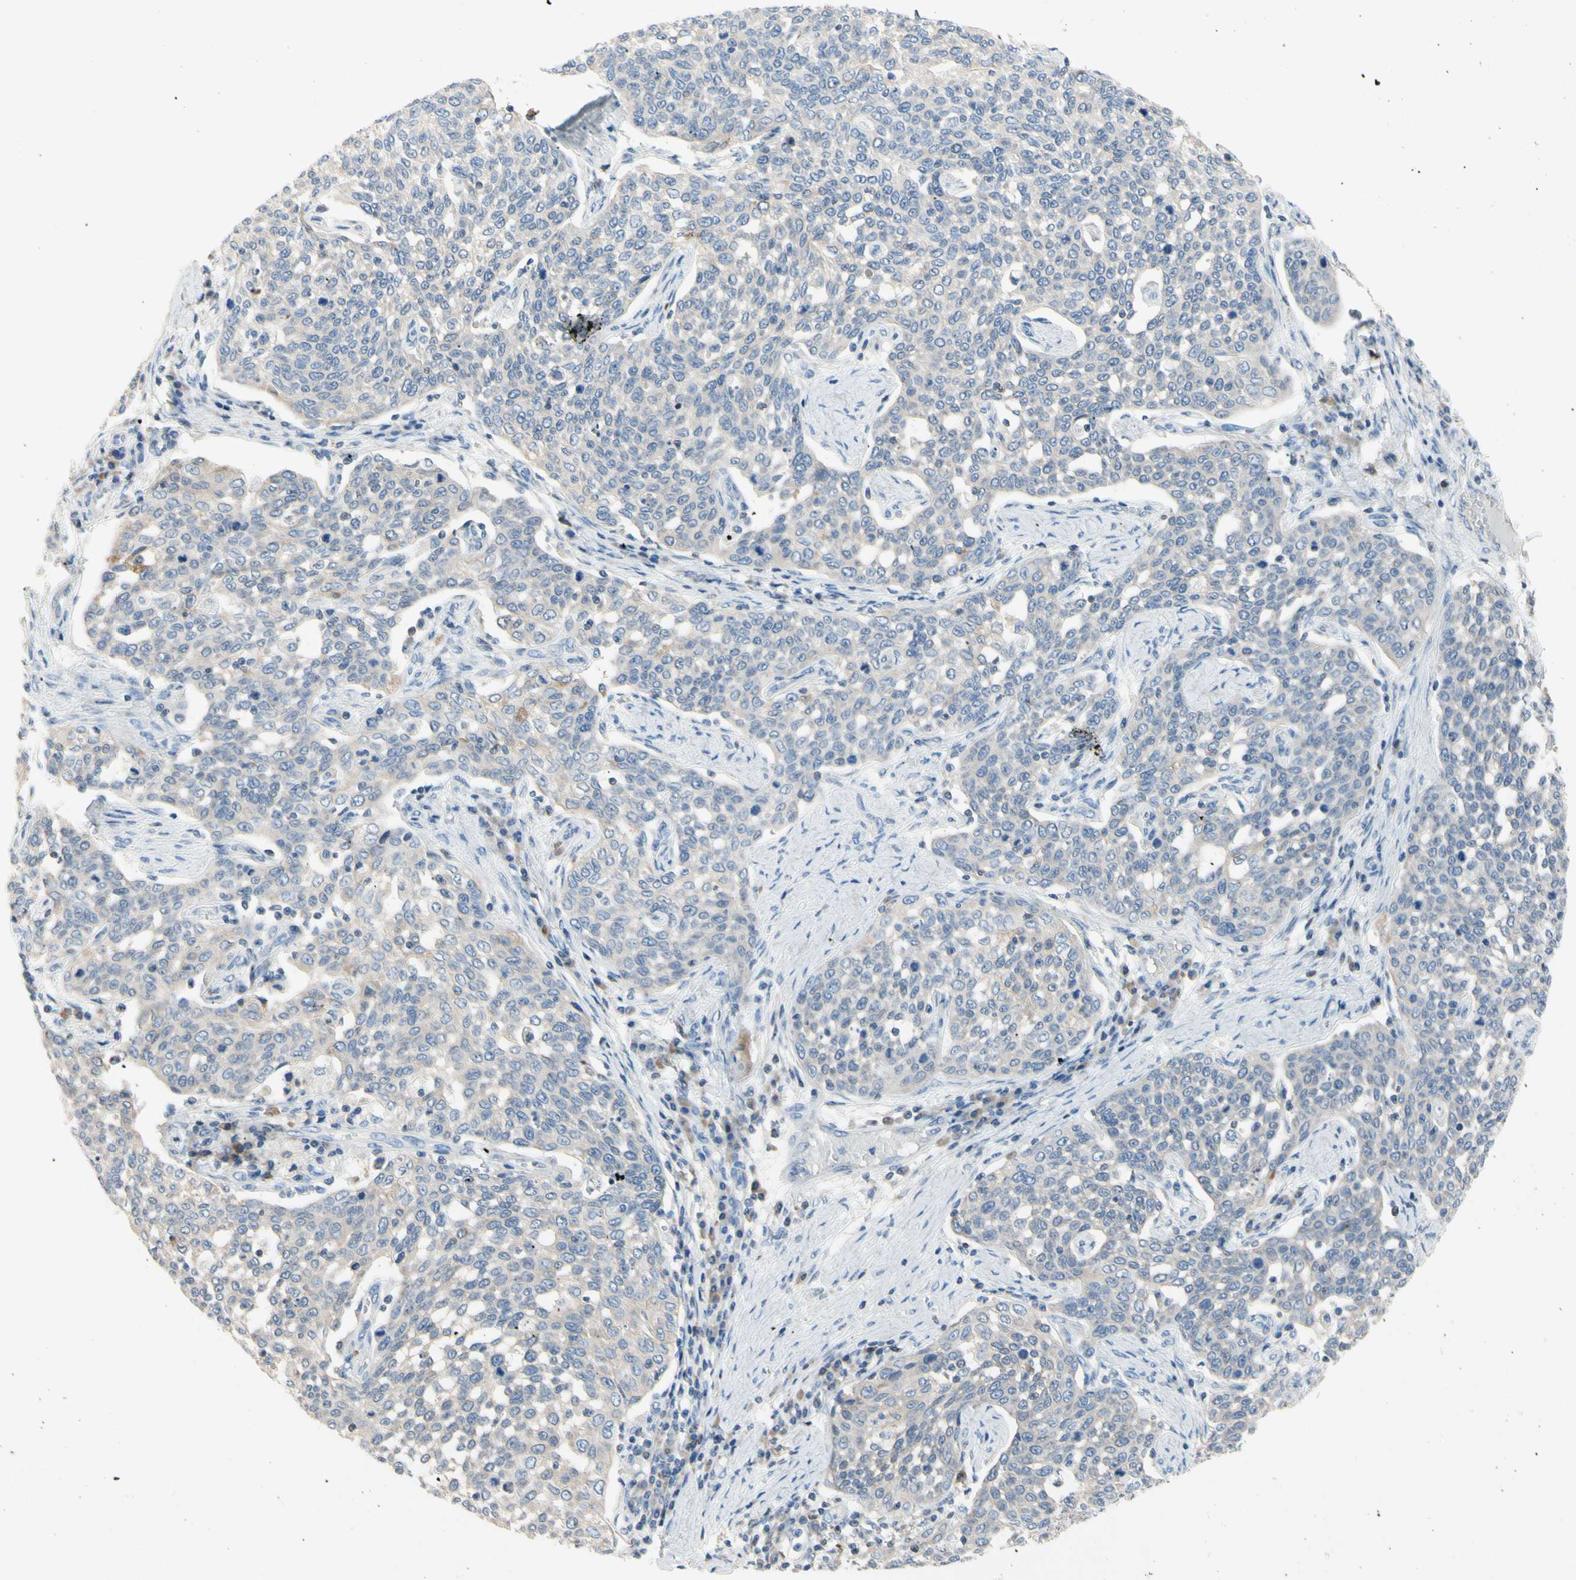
{"staining": {"intensity": "weak", "quantity": ">75%", "location": "cytoplasmic/membranous"}, "tissue": "cervical cancer", "cell_type": "Tumor cells", "image_type": "cancer", "snomed": [{"axis": "morphology", "description": "Squamous cell carcinoma, NOS"}, {"axis": "topography", "description": "Cervix"}], "caption": "A brown stain highlights weak cytoplasmic/membranous expression of a protein in human cervical cancer tumor cells.", "gene": "MUC1", "patient": {"sex": "female", "age": 34}}